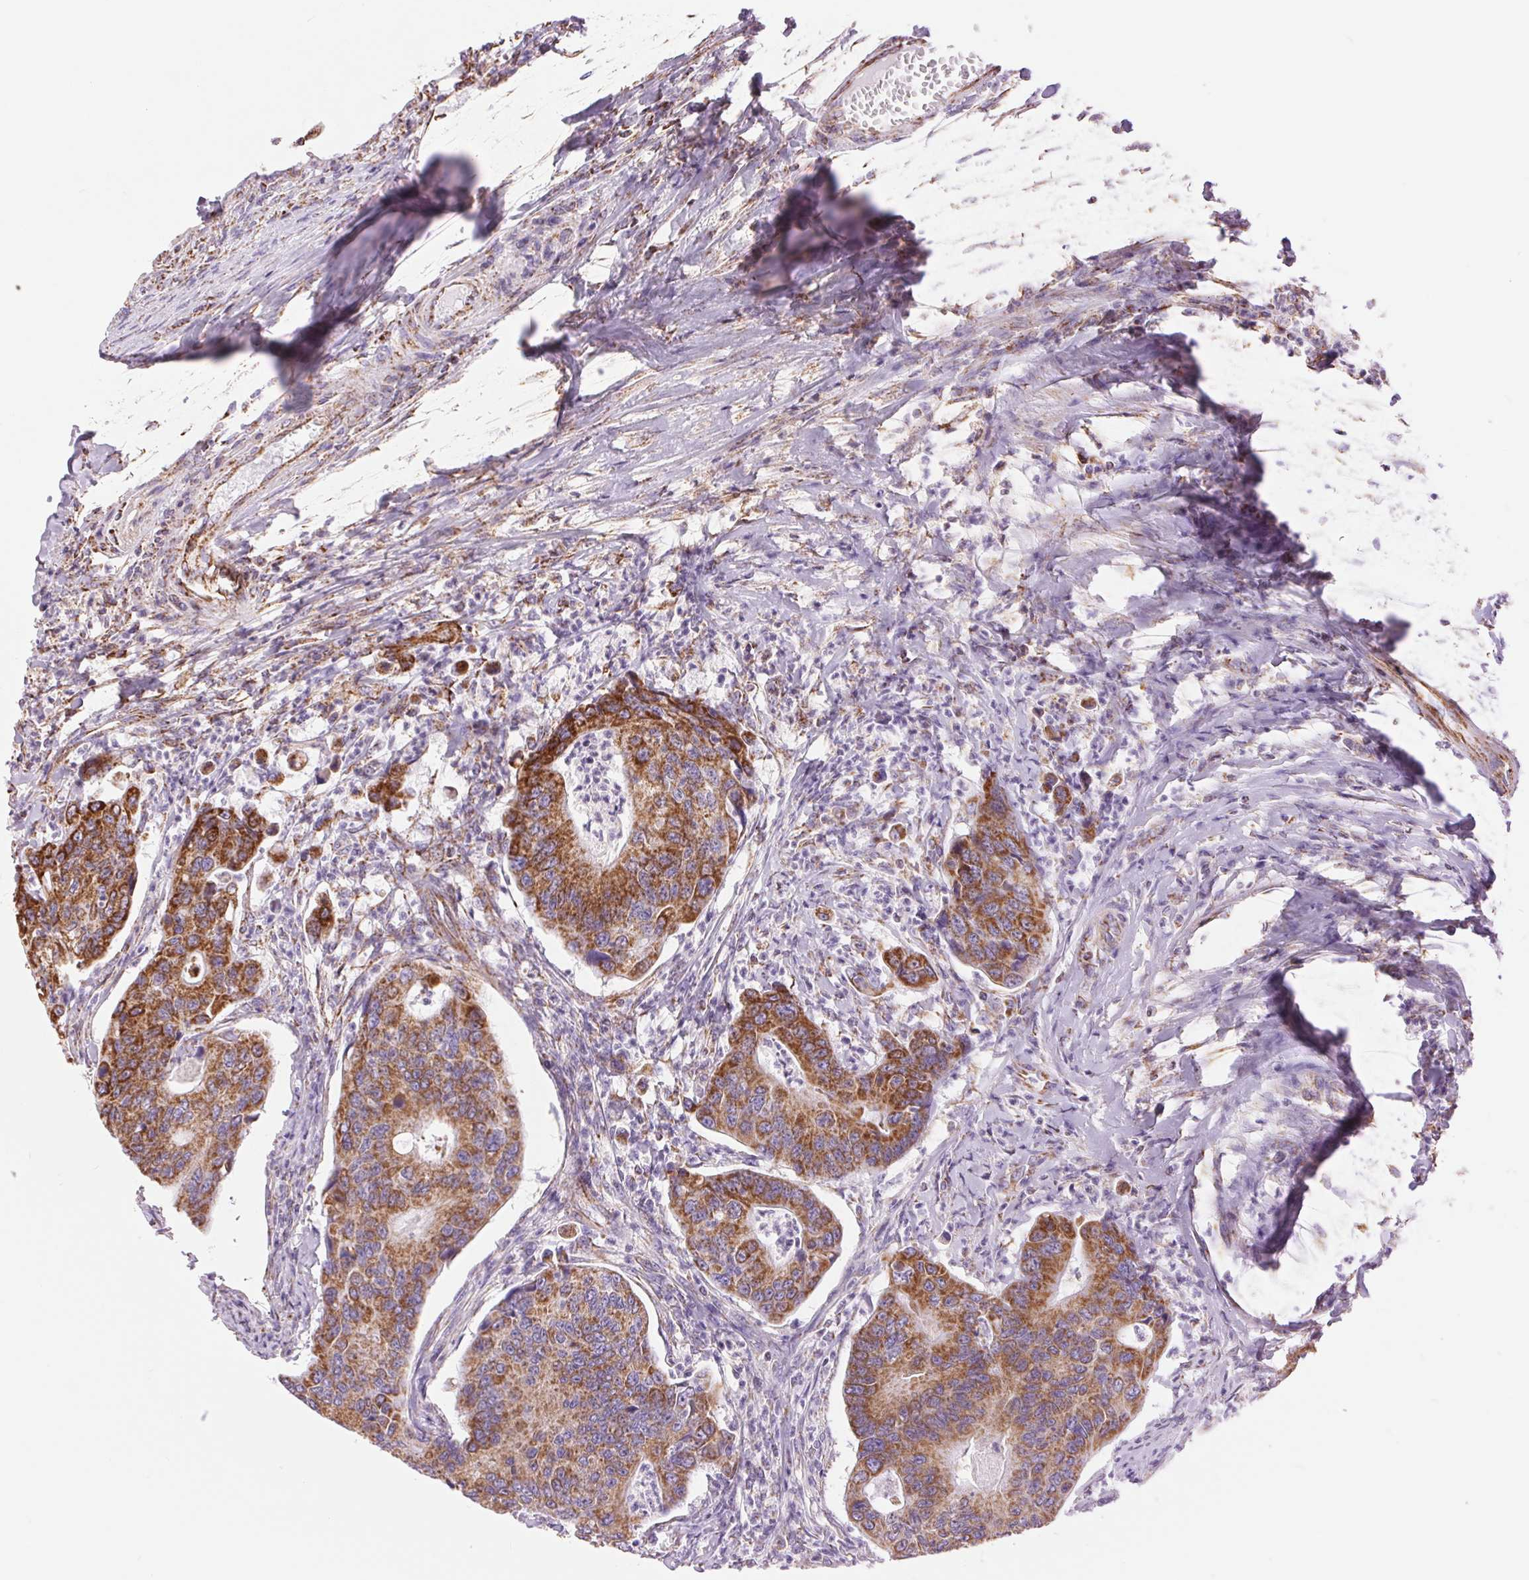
{"staining": {"intensity": "strong", "quantity": ">75%", "location": "cytoplasmic/membranous"}, "tissue": "colorectal cancer", "cell_type": "Tumor cells", "image_type": "cancer", "snomed": [{"axis": "morphology", "description": "Adenocarcinoma, NOS"}, {"axis": "topography", "description": "Colon"}], "caption": "This image exhibits IHC staining of human colorectal cancer, with high strong cytoplasmic/membranous expression in approximately >75% of tumor cells.", "gene": "ATP5PB", "patient": {"sex": "female", "age": 67}}